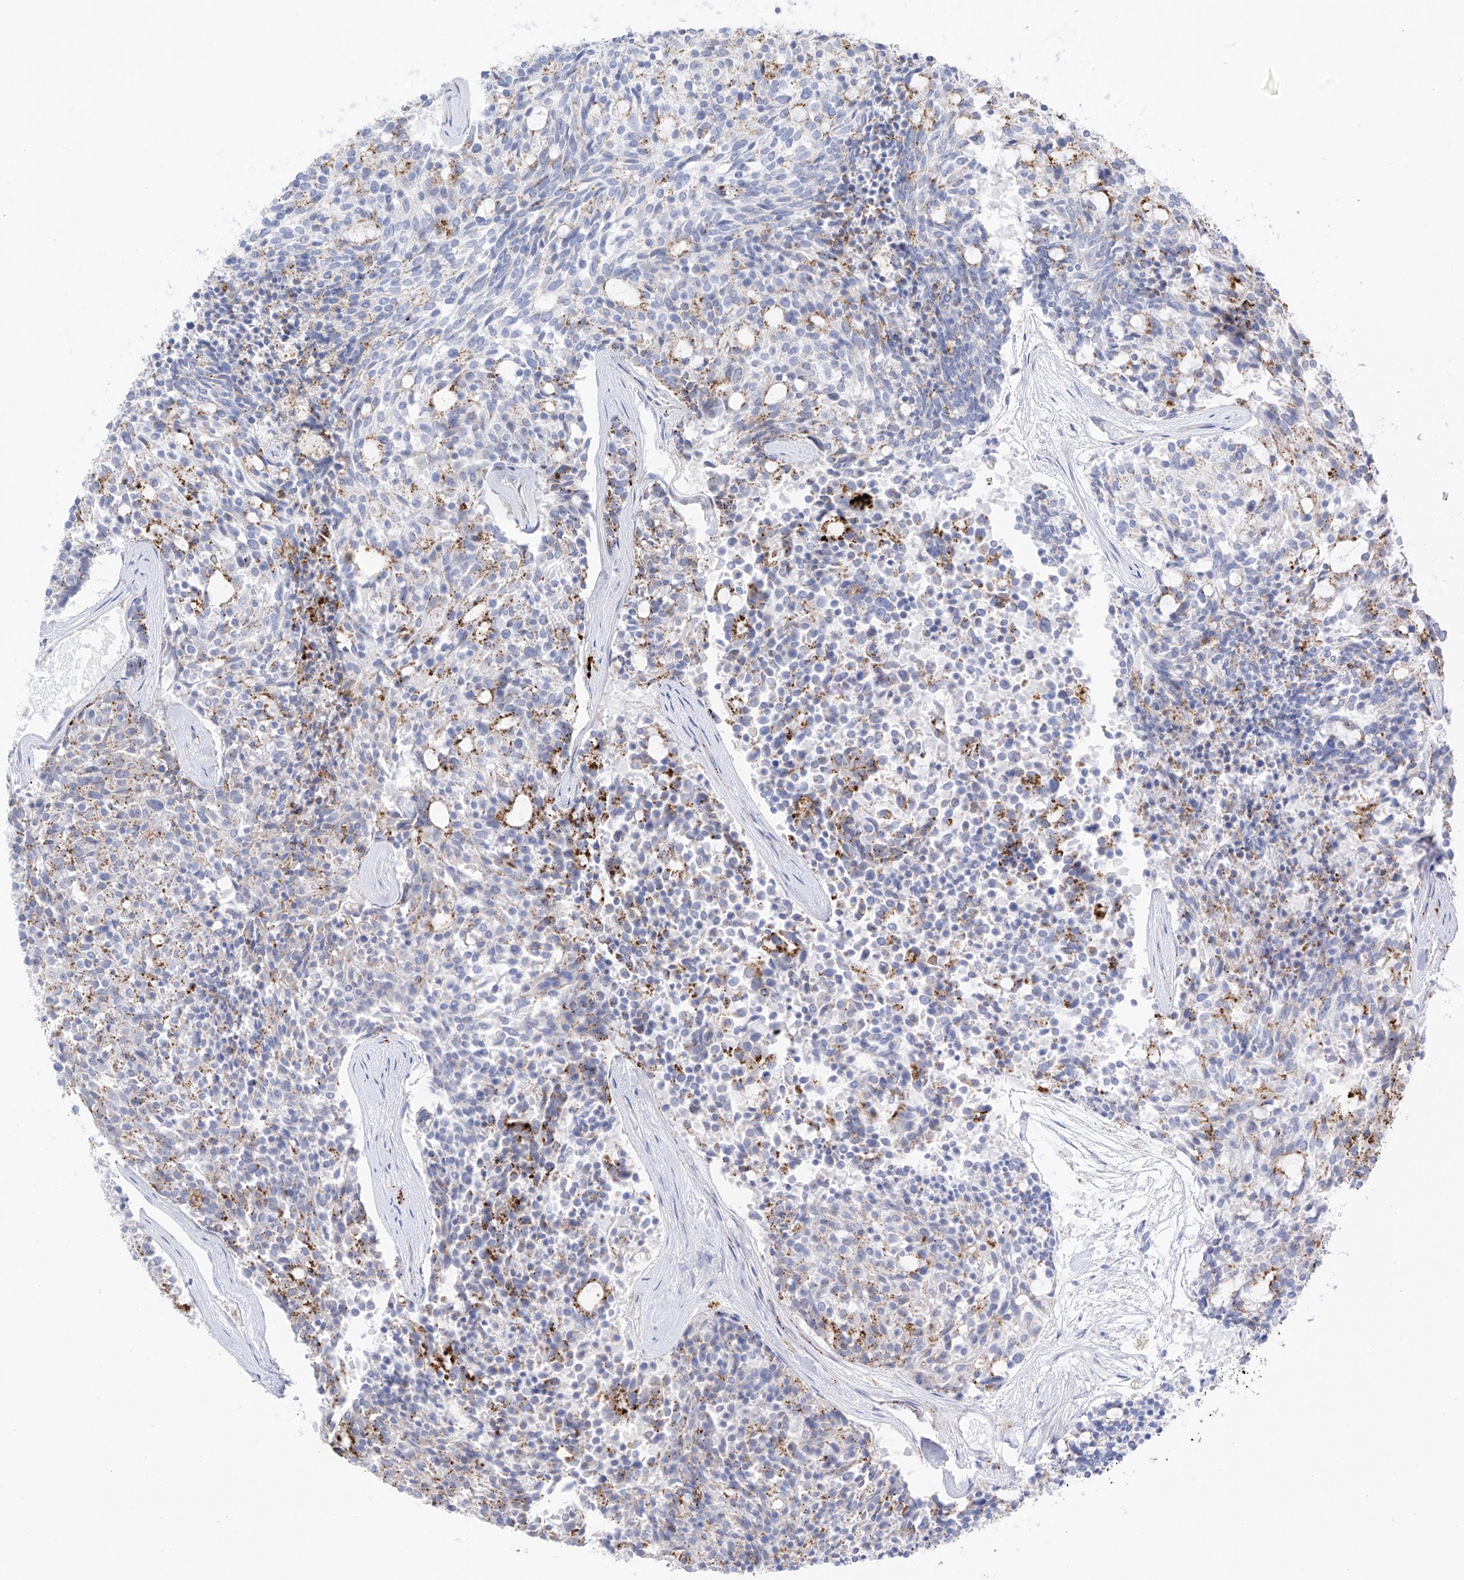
{"staining": {"intensity": "strong", "quantity": "<25%", "location": "cytoplasmic/membranous"}, "tissue": "carcinoid", "cell_type": "Tumor cells", "image_type": "cancer", "snomed": [{"axis": "morphology", "description": "Carcinoid, malignant, NOS"}, {"axis": "topography", "description": "Pancreas"}], "caption": "A brown stain labels strong cytoplasmic/membranous positivity of a protein in carcinoid (malignant) tumor cells. The protein is shown in brown color, while the nuclei are stained blue.", "gene": "PSPH", "patient": {"sex": "female", "age": 54}}